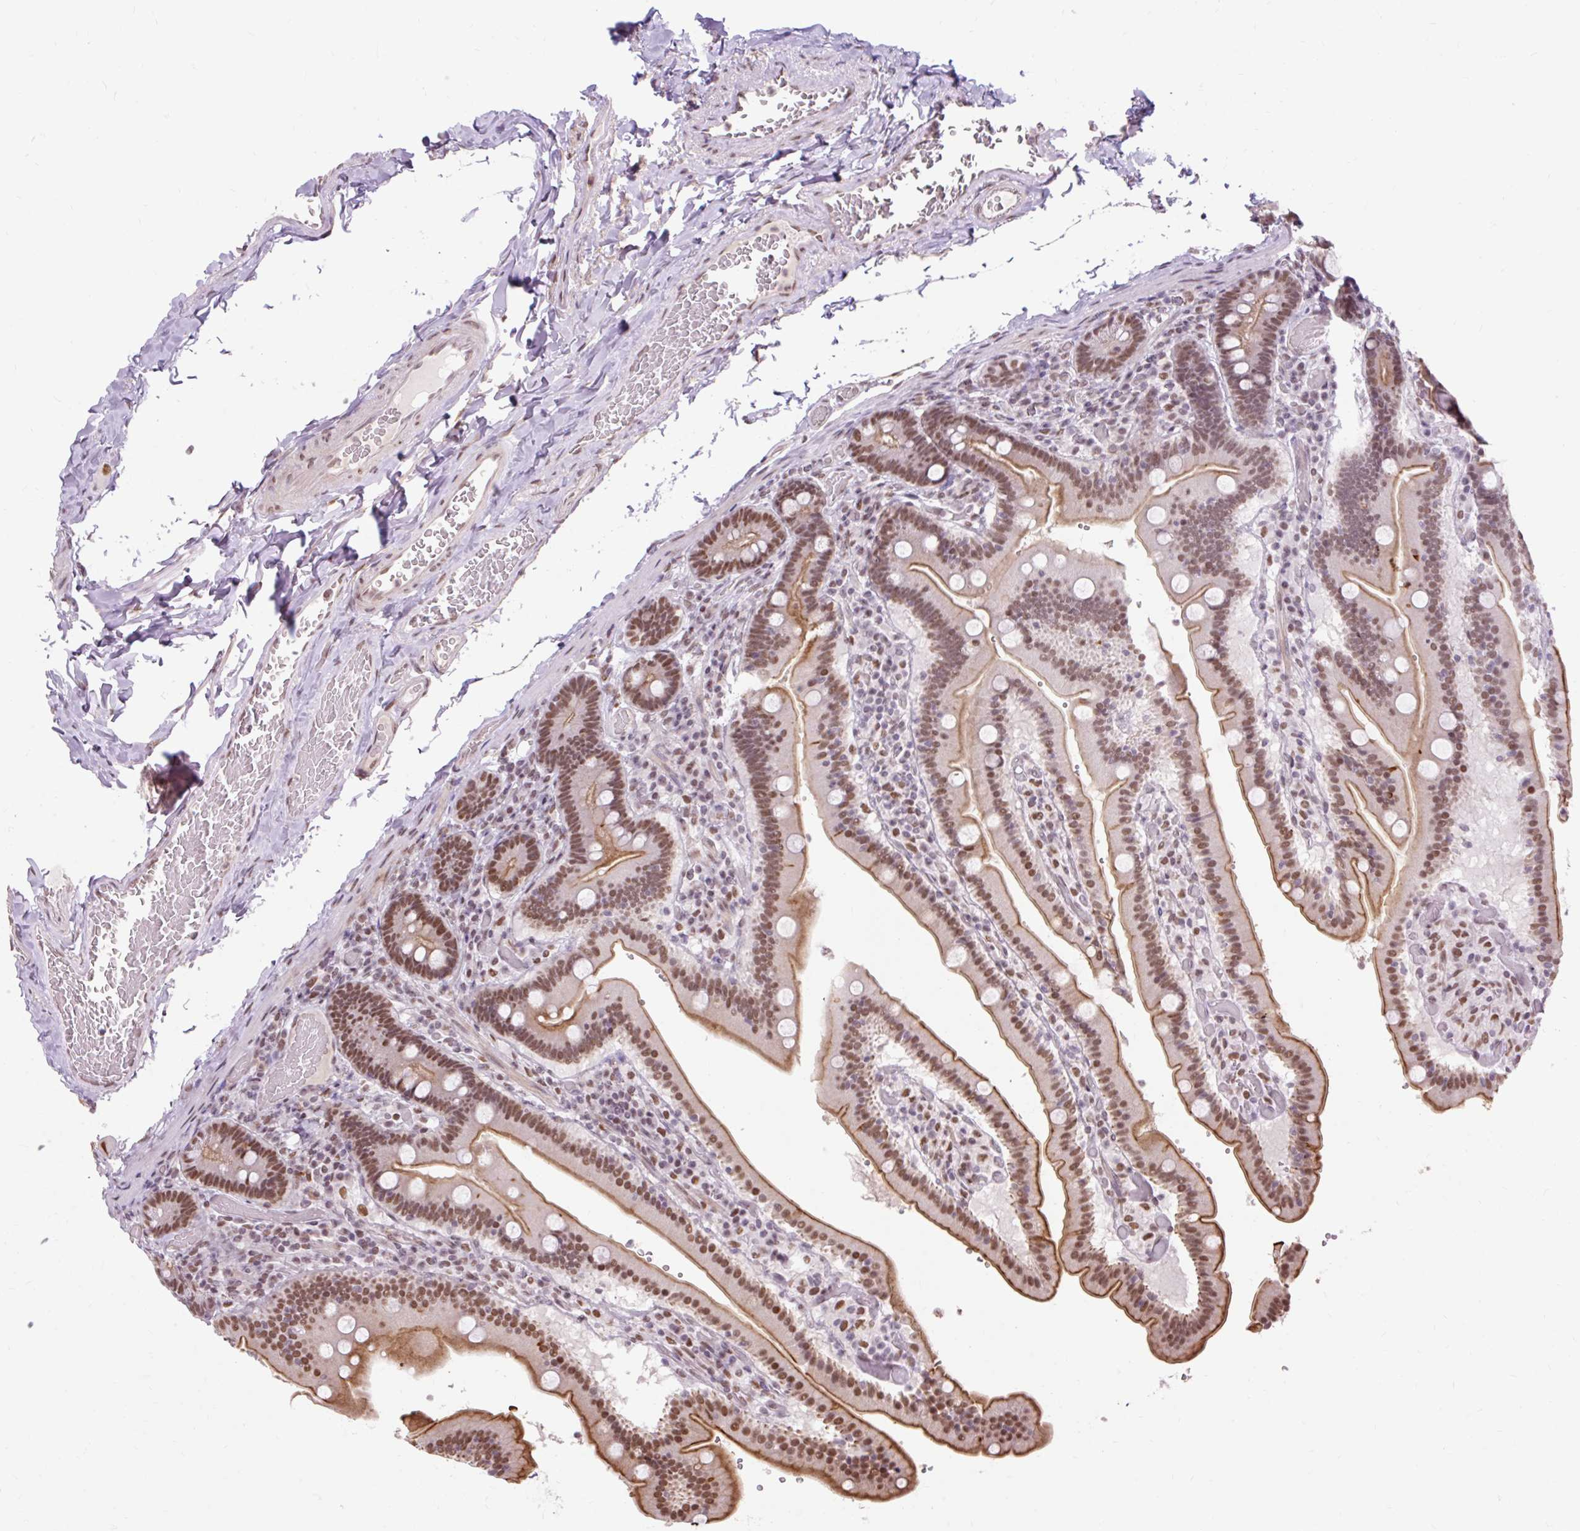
{"staining": {"intensity": "moderate", "quantity": ">75%", "location": "cytoplasmic/membranous,nuclear"}, "tissue": "duodenum", "cell_type": "Glandular cells", "image_type": "normal", "snomed": [{"axis": "morphology", "description": "Normal tissue, NOS"}, {"axis": "topography", "description": "Duodenum"}], "caption": "A high-resolution photomicrograph shows IHC staining of normal duodenum, which demonstrates moderate cytoplasmic/membranous,nuclear expression in about >75% of glandular cells. Ihc stains the protein in brown and the nuclei are stained blue.", "gene": "ENSG00000261832", "patient": {"sex": "female", "age": 62}}